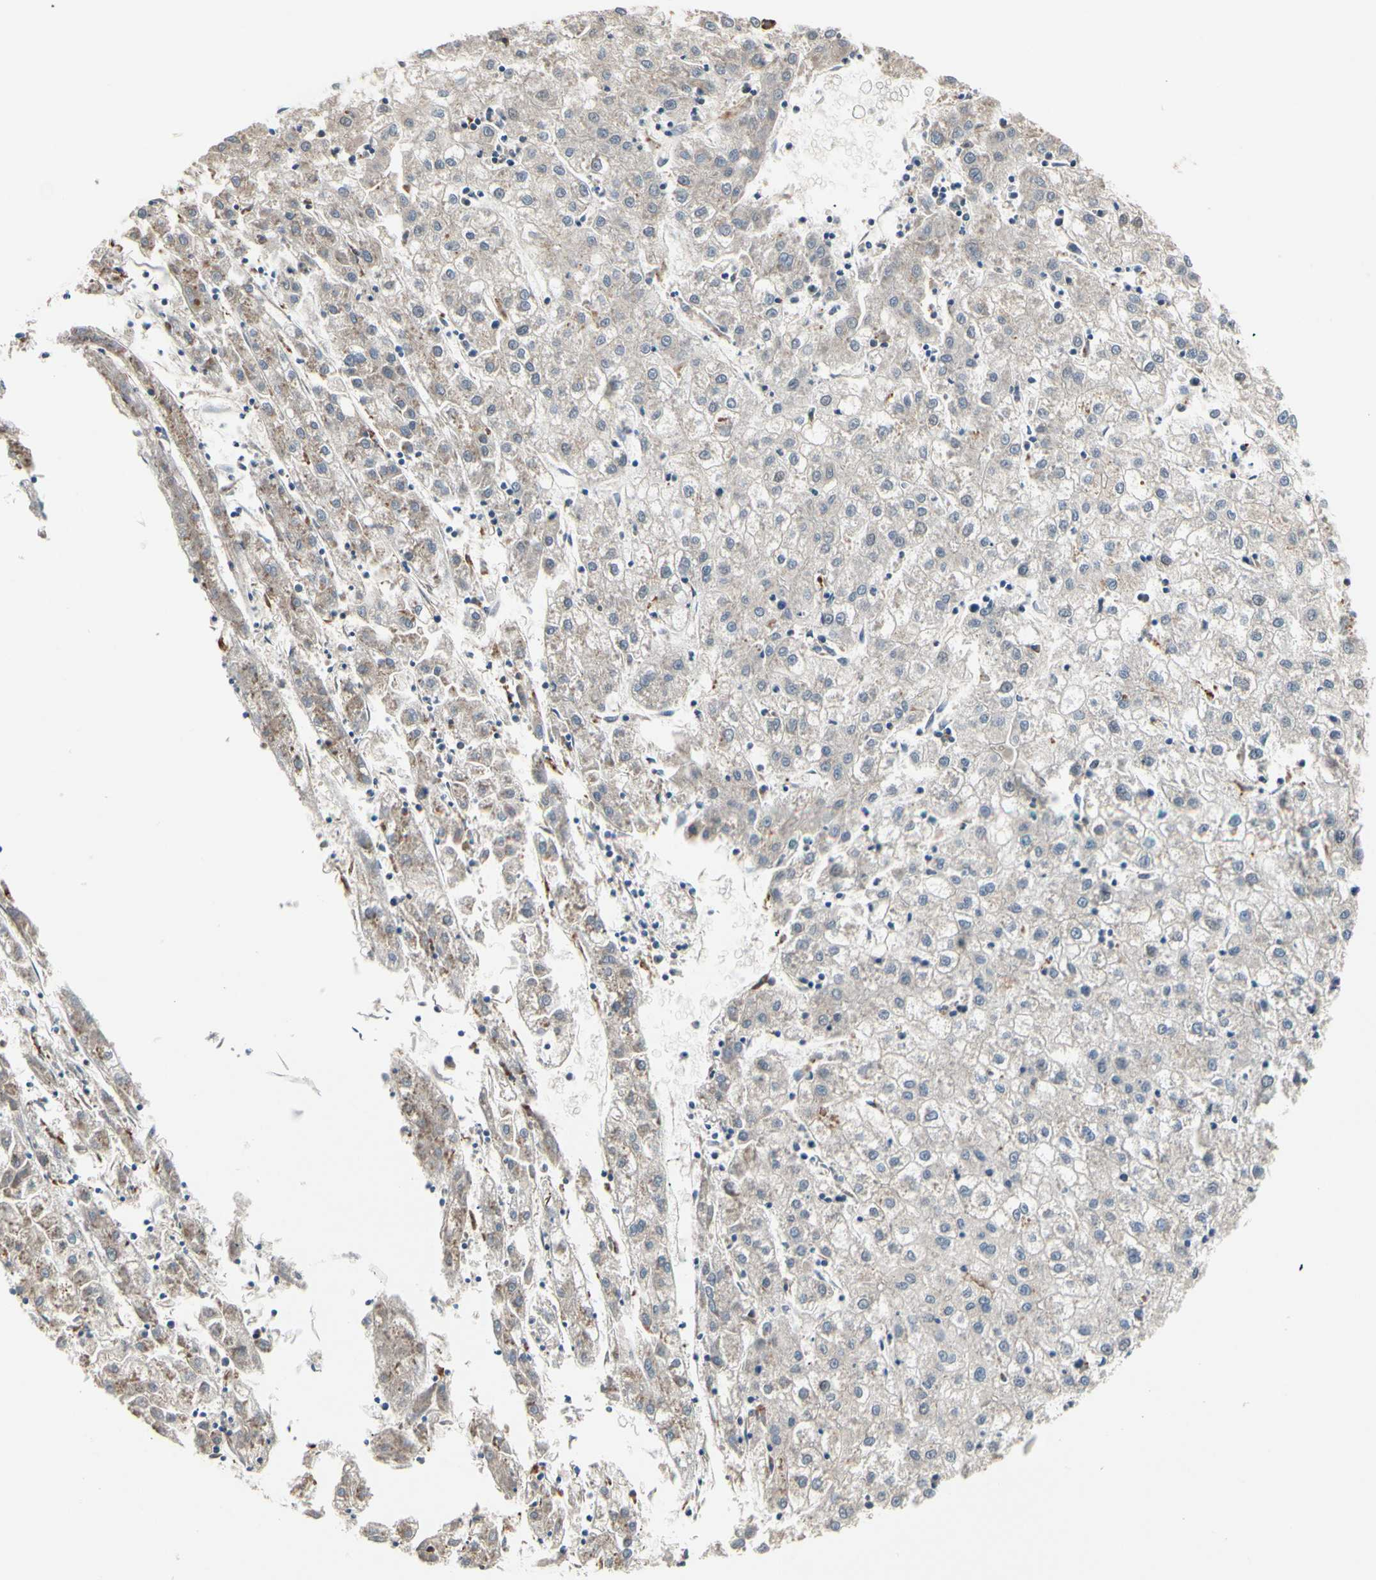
{"staining": {"intensity": "weak", "quantity": "<25%", "location": "cytoplasmic/membranous"}, "tissue": "liver cancer", "cell_type": "Tumor cells", "image_type": "cancer", "snomed": [{"axis": "morphology", "description": "Carcinoma, Hepatocellular, NOS"}, {"axis": "topography", "description": "Liver"}], "caption": "Tumor cells are negative for protein expression in human hepatocellular carcinoma (liver).", "gene": "ZKSCAN4", "patient": {"sex": "male", "age": 72}}